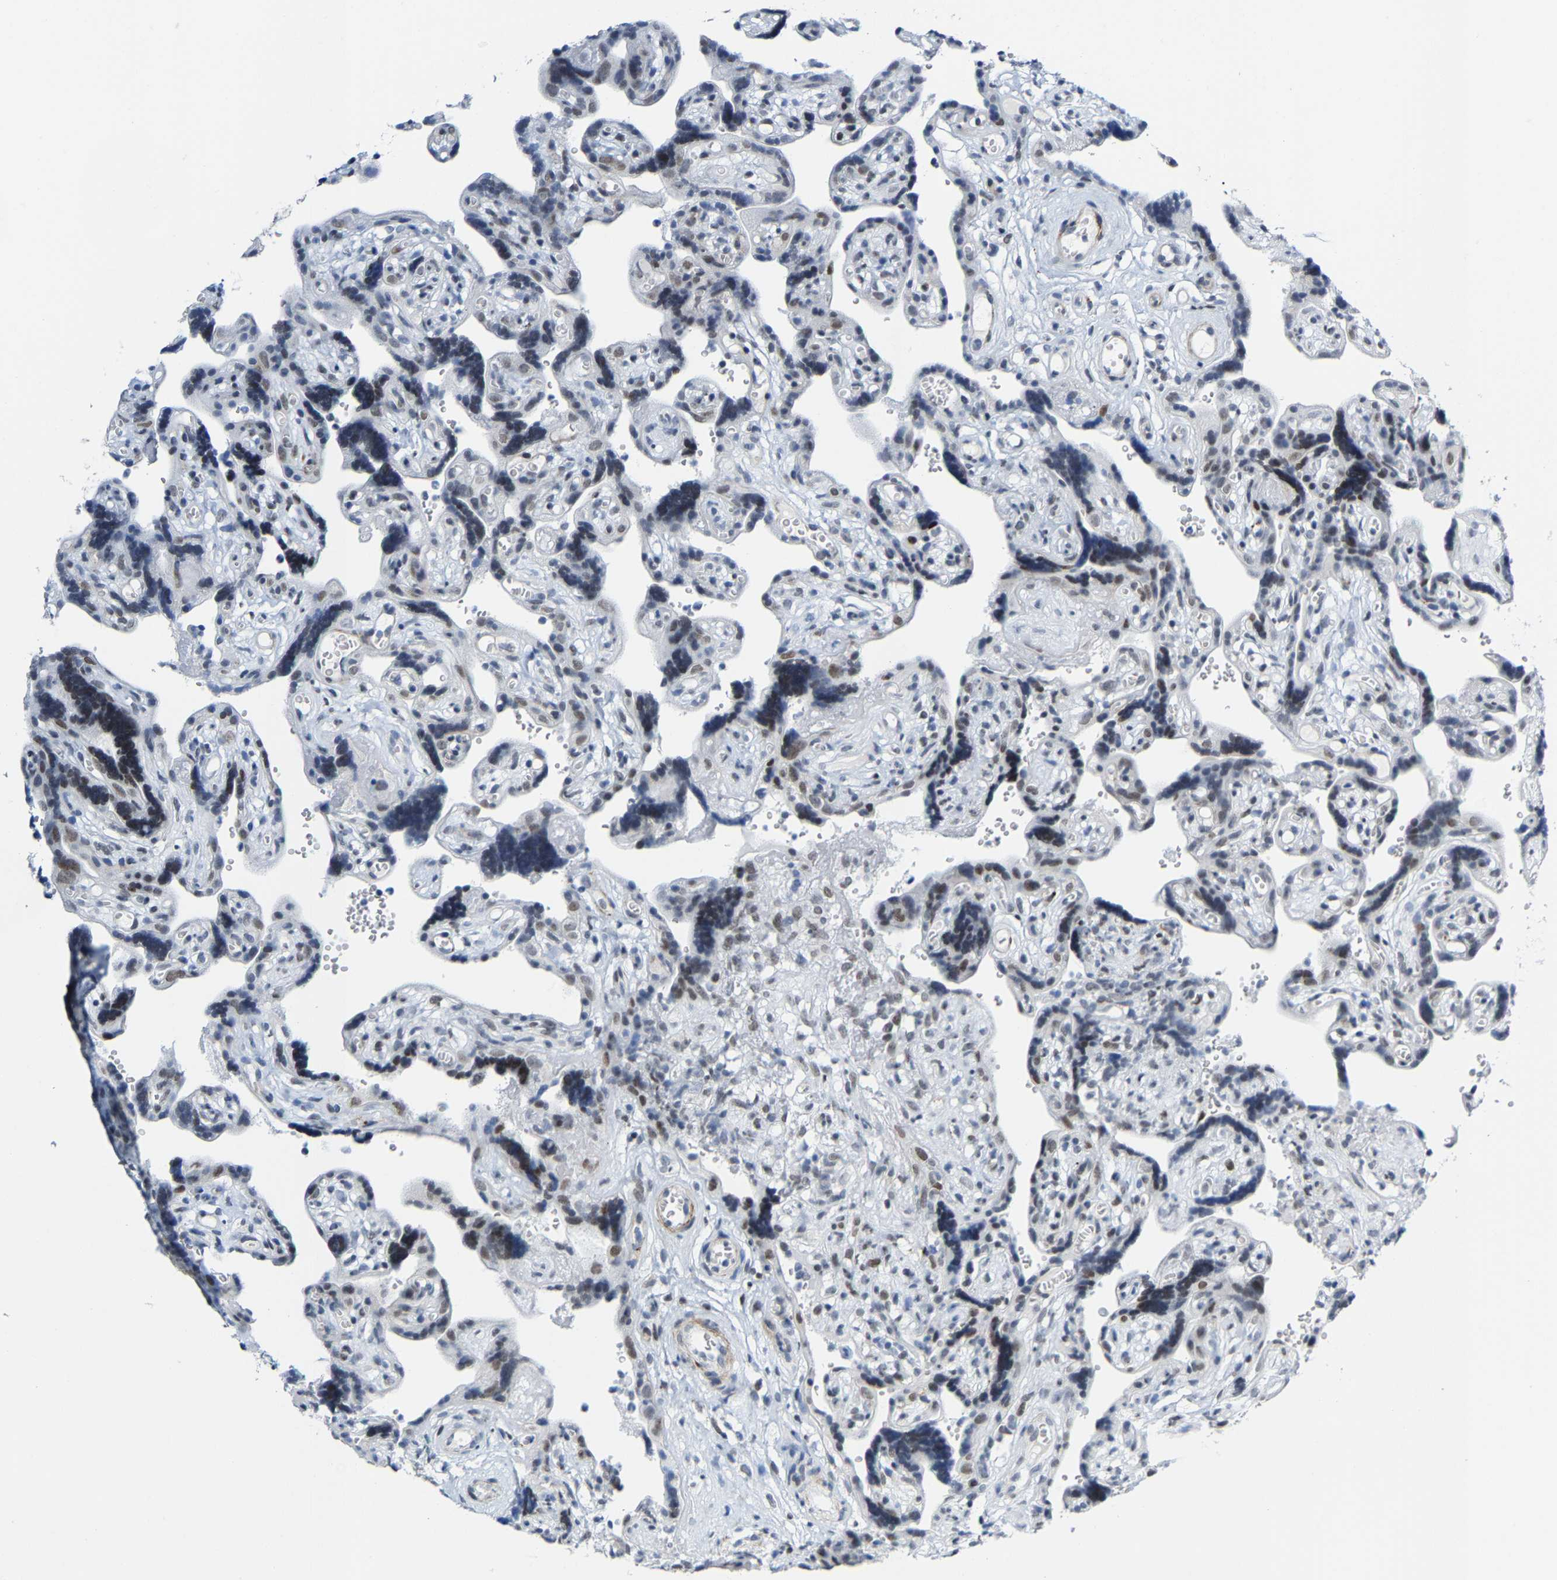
{"staining": {"intensity": "moderate", "quantity": ">75%", "location": "nuclear"}, "tissue": "placenta", "cell_type": "Decidual cells", "image_type": "normal", "snomed": [{"axis": "morphology", "description": "Normal tissue, NOS"}, {"axis": "topography", "description": "Placenta"}], "caption": "Immunohistochemical staining of unremarkable placenta exhibits >75% levels of moderate nuclear protein positivity in about >75% of decidual cells.", "gene": "FAM180A", "patient": {"sex": "female", "age": 30}}